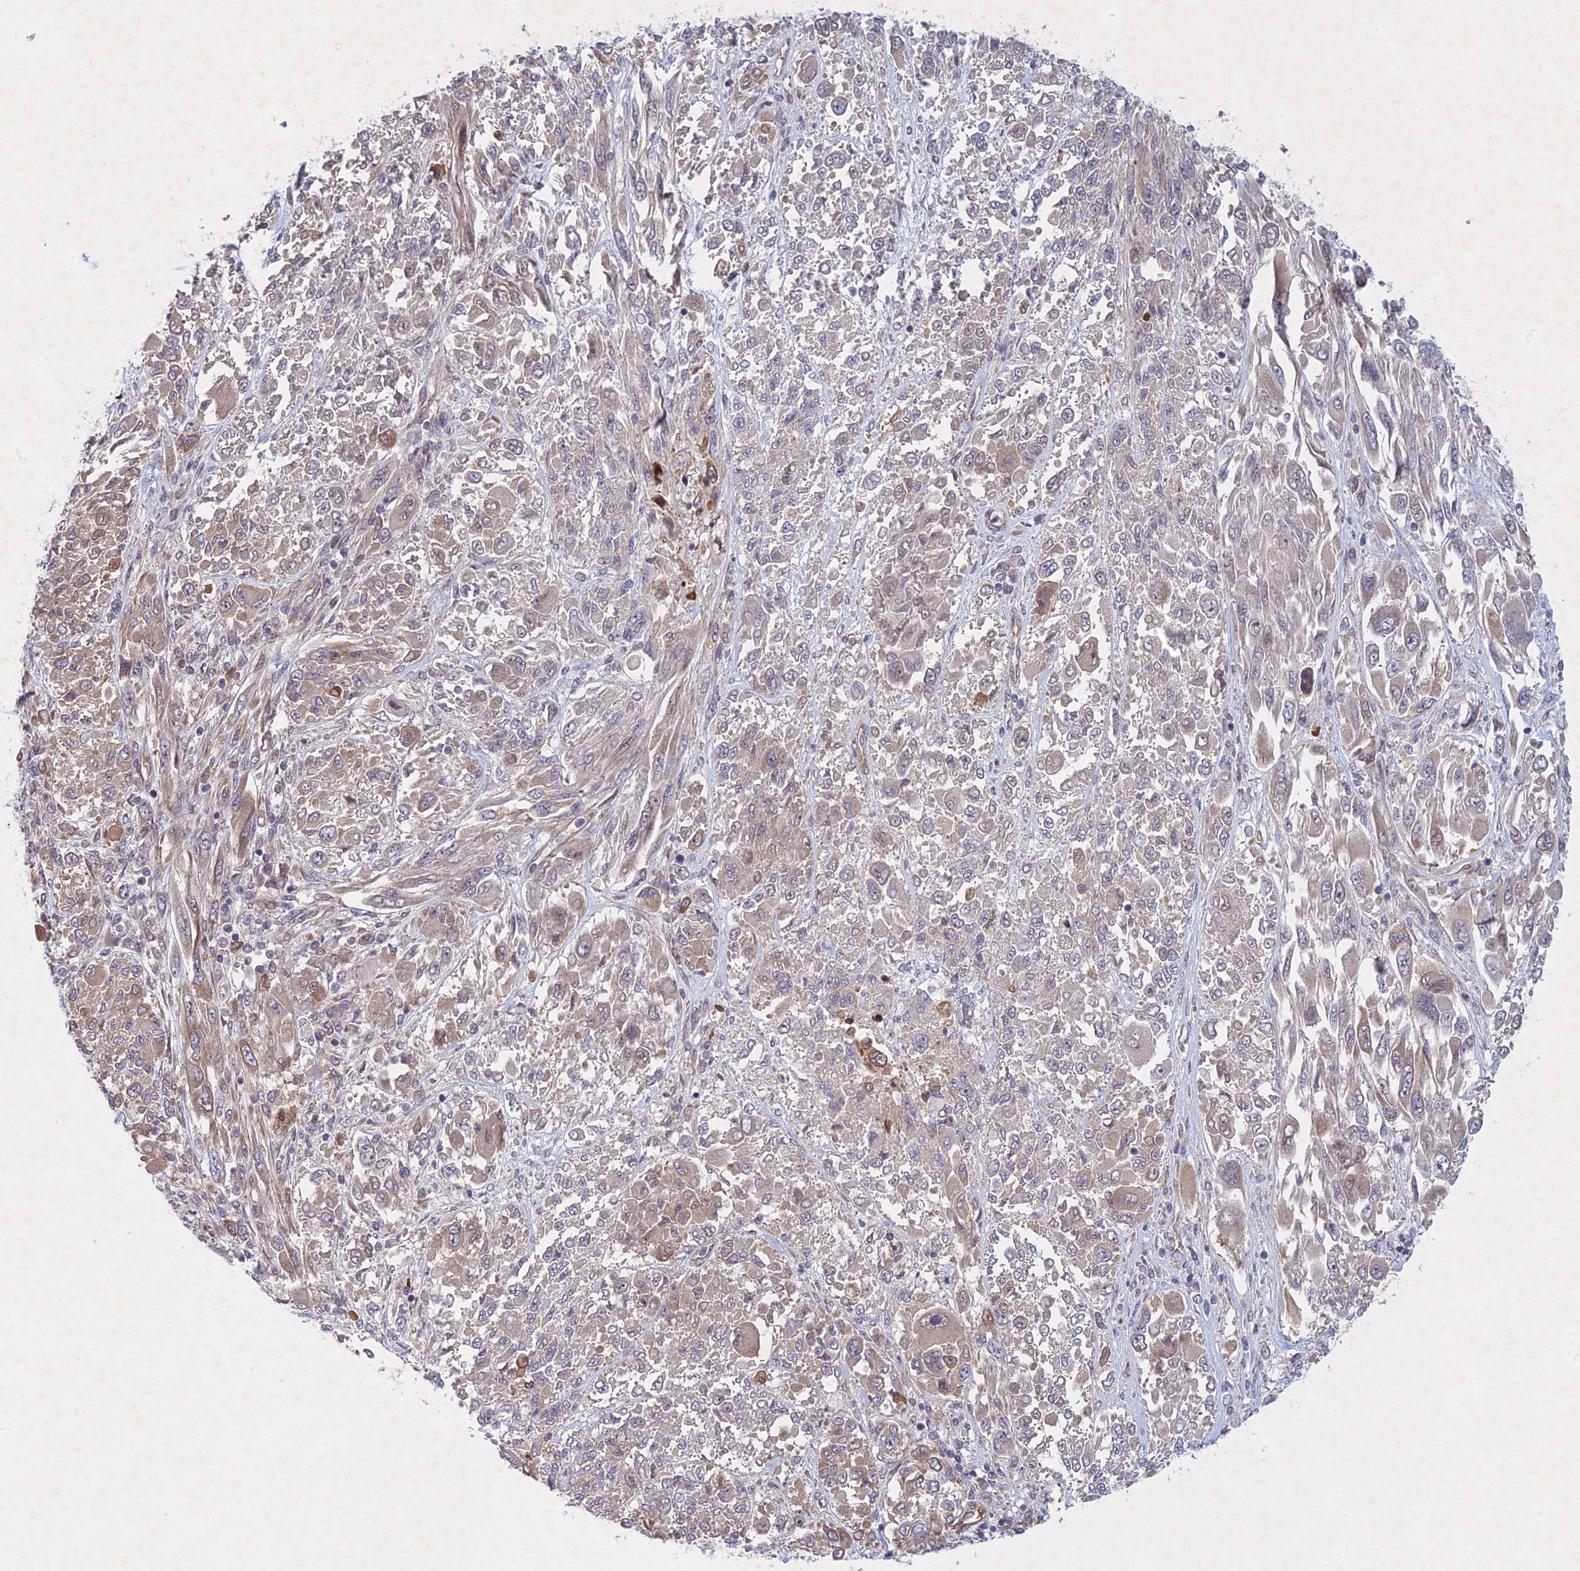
{"staining": {"intensity": "weak", "quantity": "<25%", "location": "cytoplasmic/membranous"}, "tissue": "melanoma", "cell_type": "Tumor cells", "image_type": "cancer", "snomed": [{"axis": "morphology", "description": "Malignant melanoma, NOS"}, {"axis": "topography", "description": "Skin"}], "caption": "IHC of human melanoma exhibits no expression in tumor cells.", "gene": "PTHLH", "patient": {"sex": "female", "age": 91}}